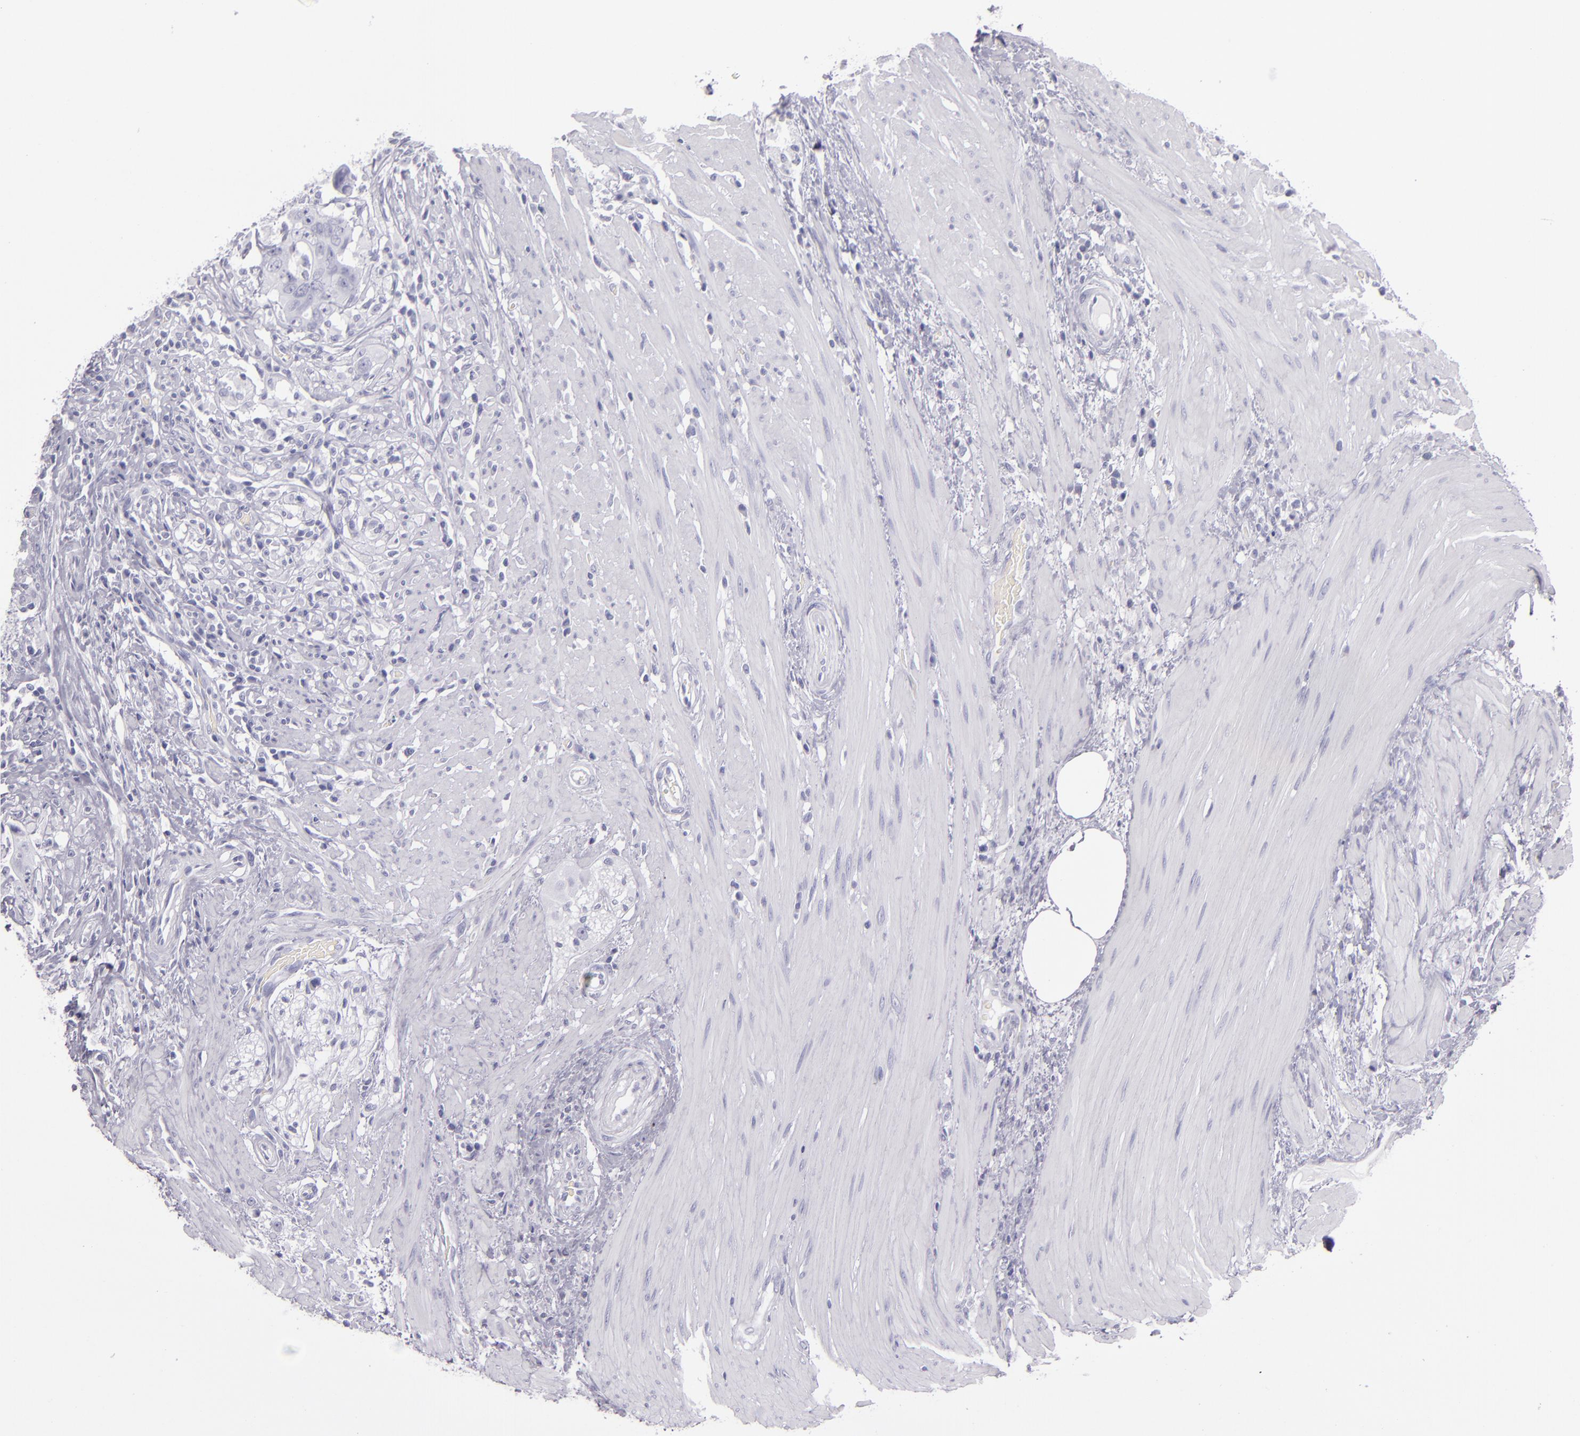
{"staining": {"intensity": "negative", "quantity": "none", "location": "none"}, "tissue": "colorectal cancer", "cell_type": "Tumor cells", "image_type": "cancer", "snomed": [{"axis": "morphology", "description": "Adenocarcinoma, NOS"}, {"axis": "topography", "description": "Rectum"}], "caption": "The photomicrograph shows no staining of tumor cells in colorectal adenocarcinoma.", "gene": "CR2", "patient": {"sex": "male", "age": 53}}